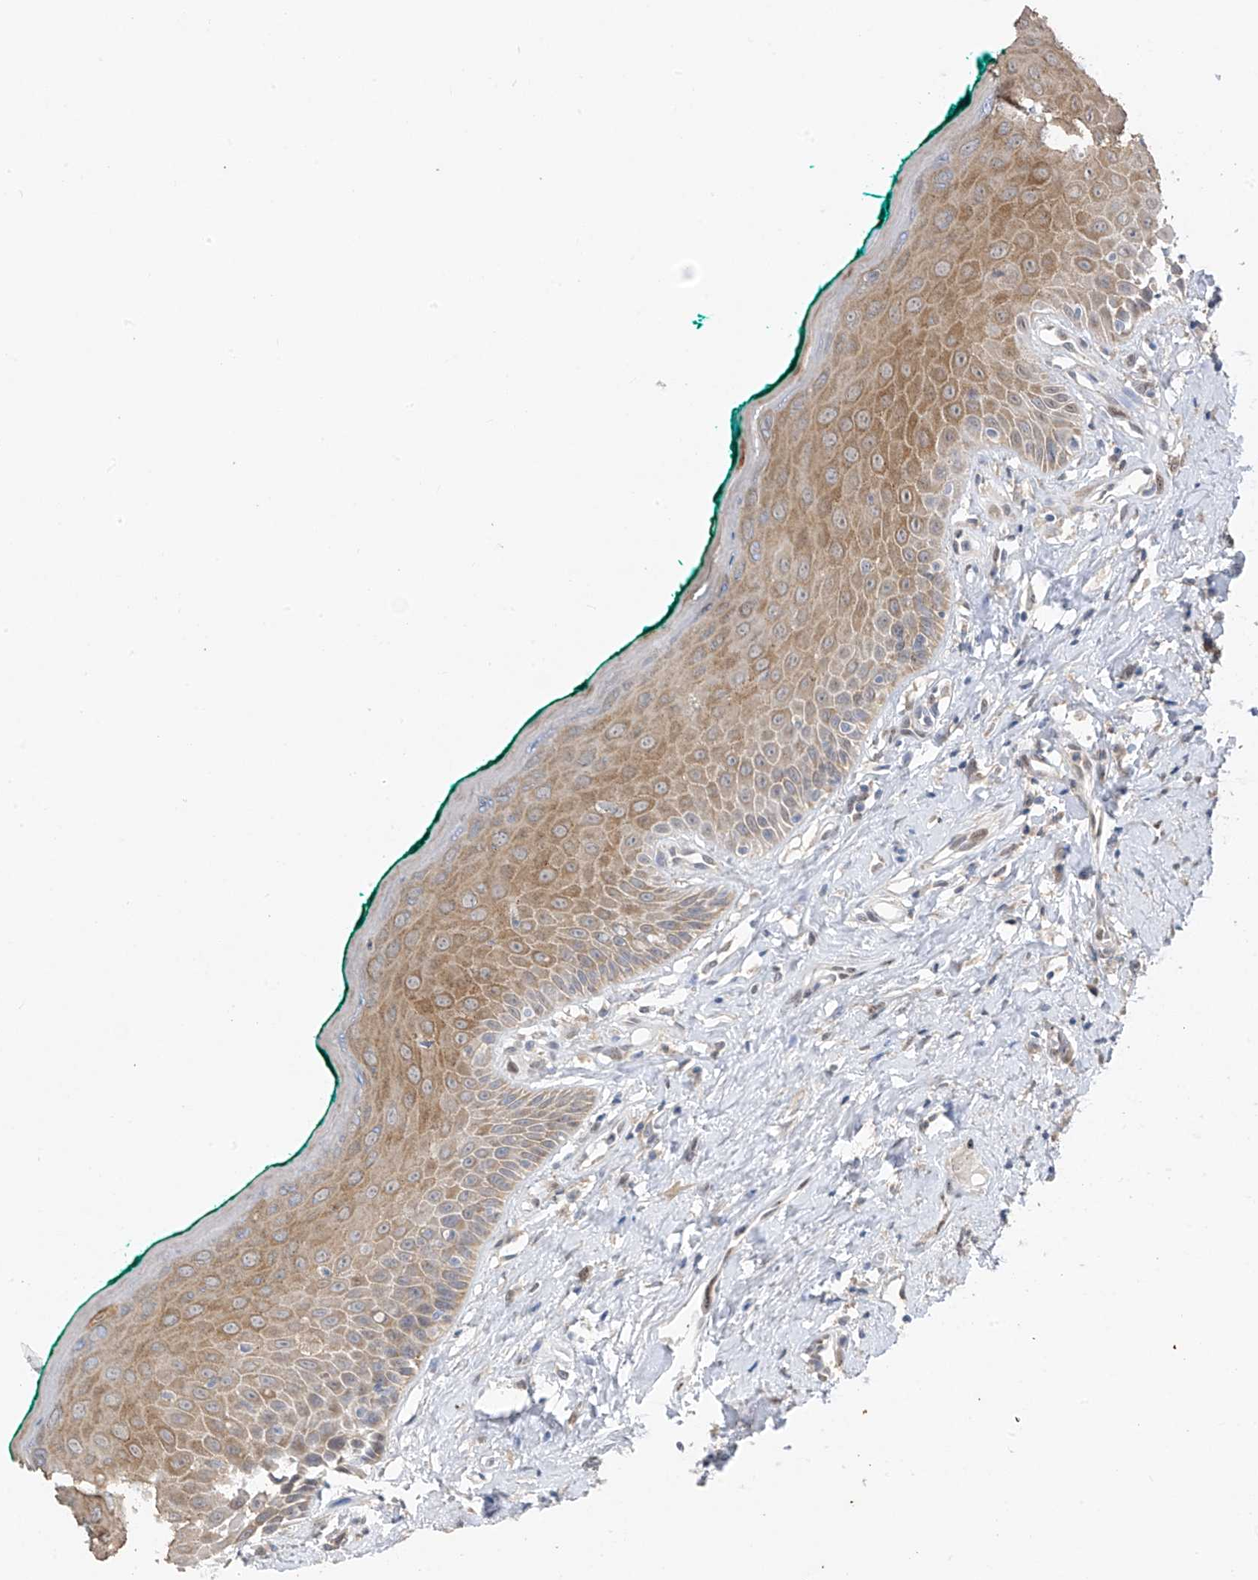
{"staining": {"intensity": "moderate", "quantity": "25%-75%", "location": "cytoplasmic/membranous,nuclear"}, "tissue": "oral mucosa", "cell_type": "Squamous epithelial cells", "image_type": "normal", "snomed": [{"axis": "morphology", "description": "Normal tissue, NOS"}, {"axis": "topography", "description": "Oral tissue"}], "caption": "Human oral mucosa stained with a brown dye demonstrates moderate cytoplasmic/membranous,nuclear positive positivity in approximately 25%-75% of squamous epithelial cells.", "gene": "RPL4", "patient": {"sex": "female", "age": 70}}